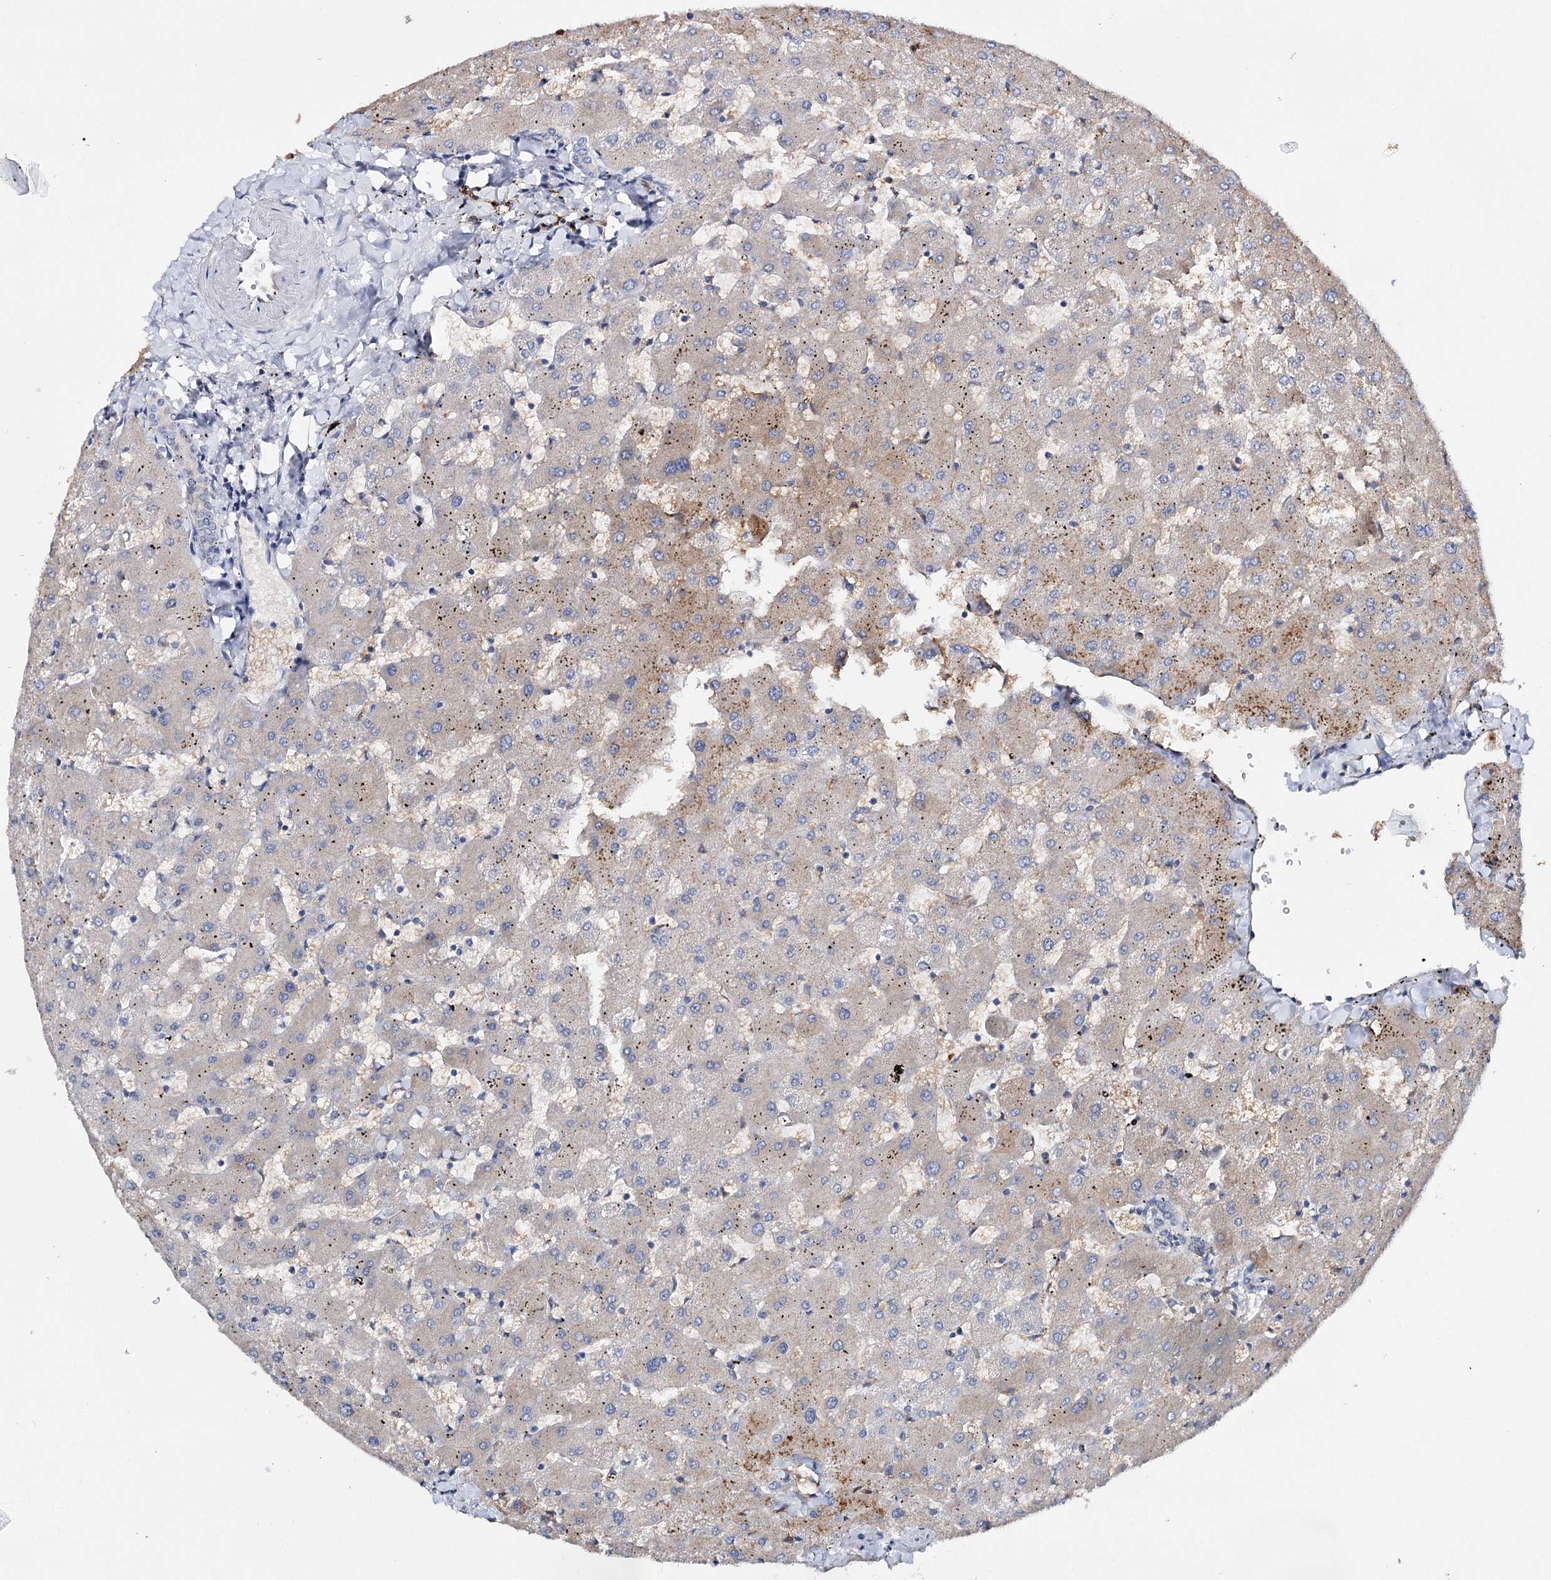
{"staining": {"intensity": "negative", "quantity": "none", "location": "none"}, "tissue": "liver", "cell_type": "Cholangiocytes", "image_type": "normal", "snomed": [{"axis": "morphology", "description": "Normal tissue, NOS"}, {"axis": "topography", "description": "Liver"}], "caption": "The image reveals no significant expression in cholangiocytes of liver.", "gene": "CFAP46", "patient": {"sex": "female", "age": 63}}